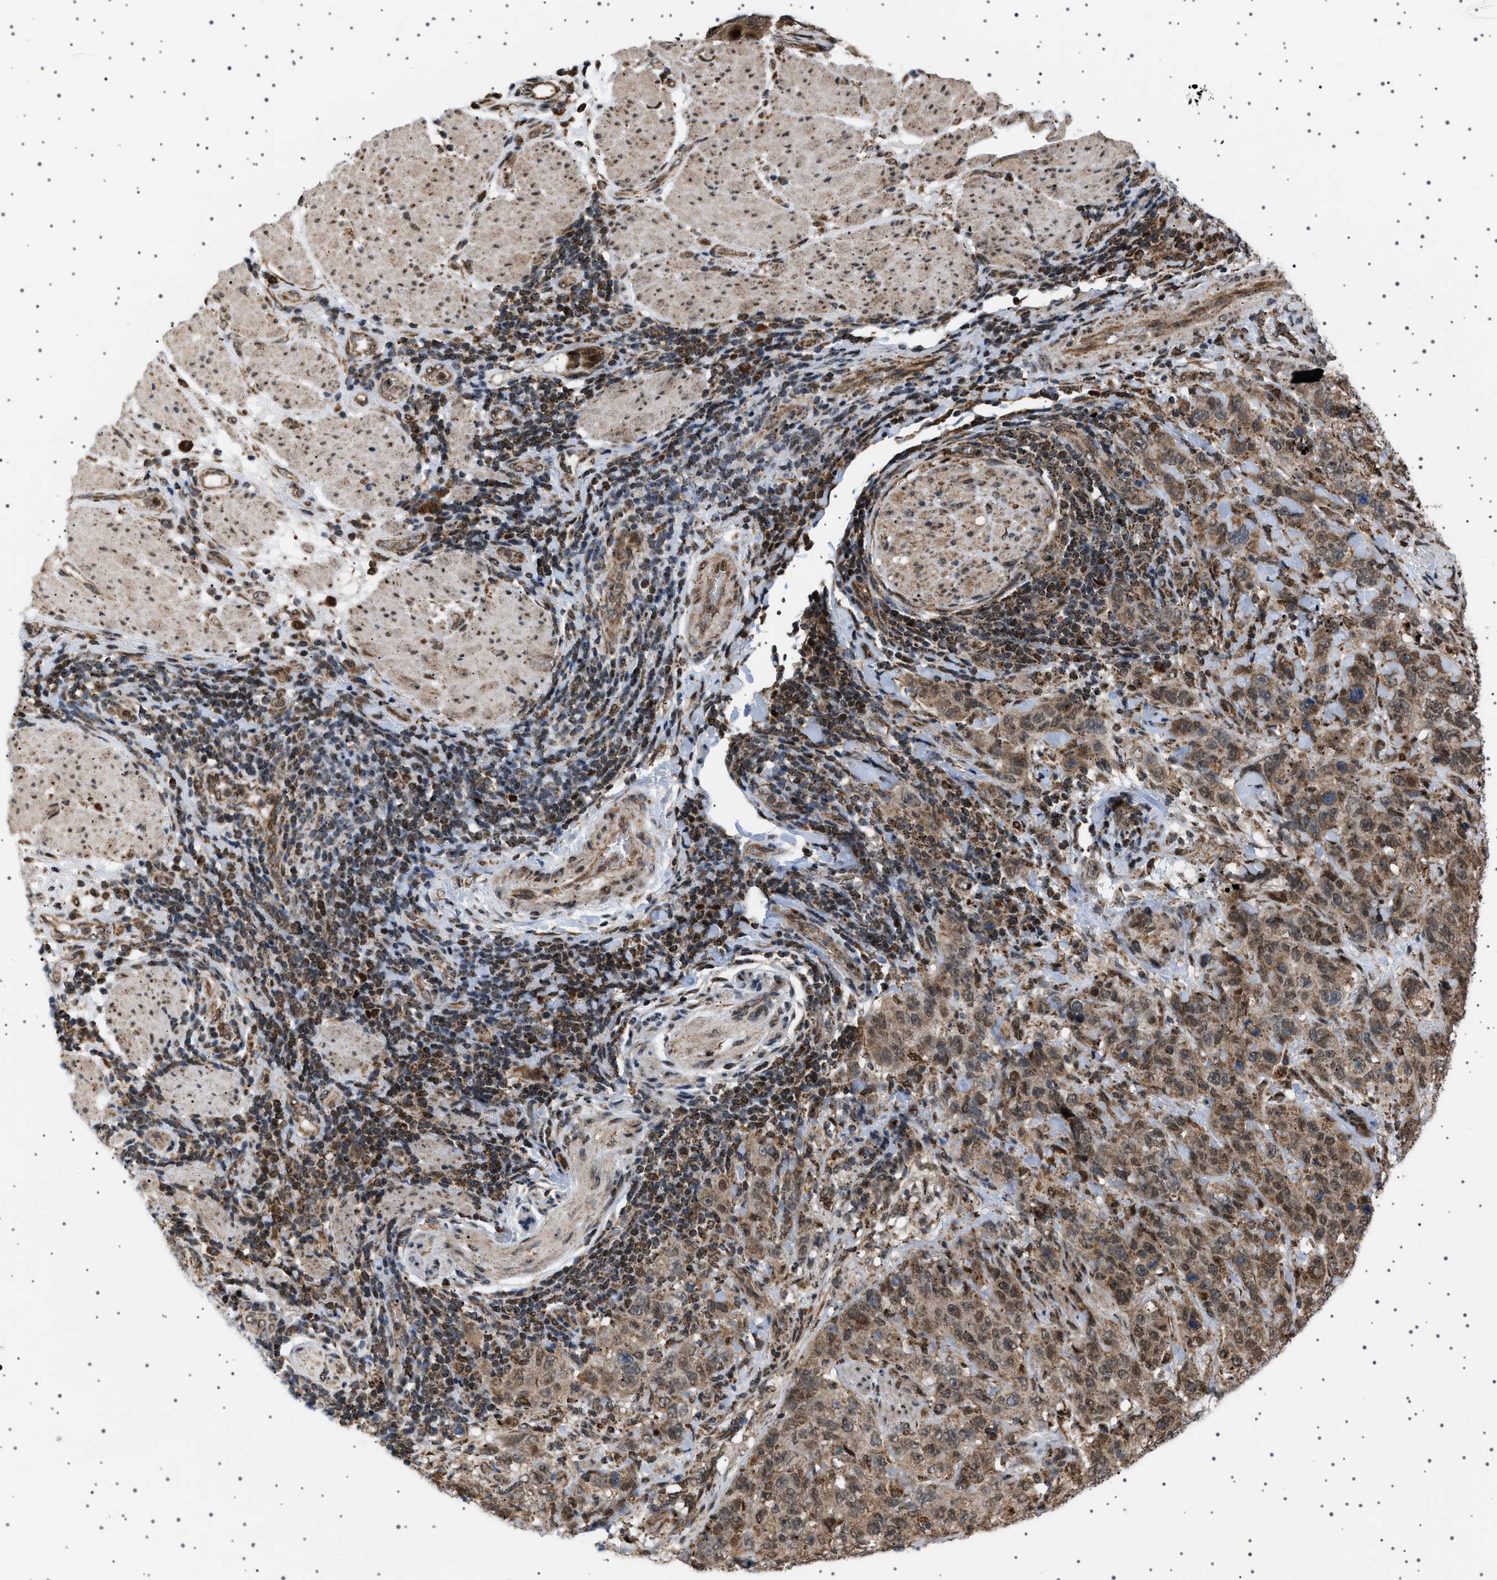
{"staining": {"intensity": "moderate", "quantity": ">75%", "location": "cytoplasmic/membranous,nuclear"}, "tissue": "stomach cancer", "cell_type": "Tumor cells", "image_type": "cancer", "snomed": [{"axis": "morphology", "description": "Adenocarcinoma, NOS"}, {"axis": "topography", "description": "Stomach"}], "caption": "Stomach adenocarcinoma stained for a protein (brown) shows moderate cytoplasmic/membranous and nuclear positive expression in about >75% of tumor cells.", "gene": "MELK", "patient": {"sex": "male", "age": 48}}